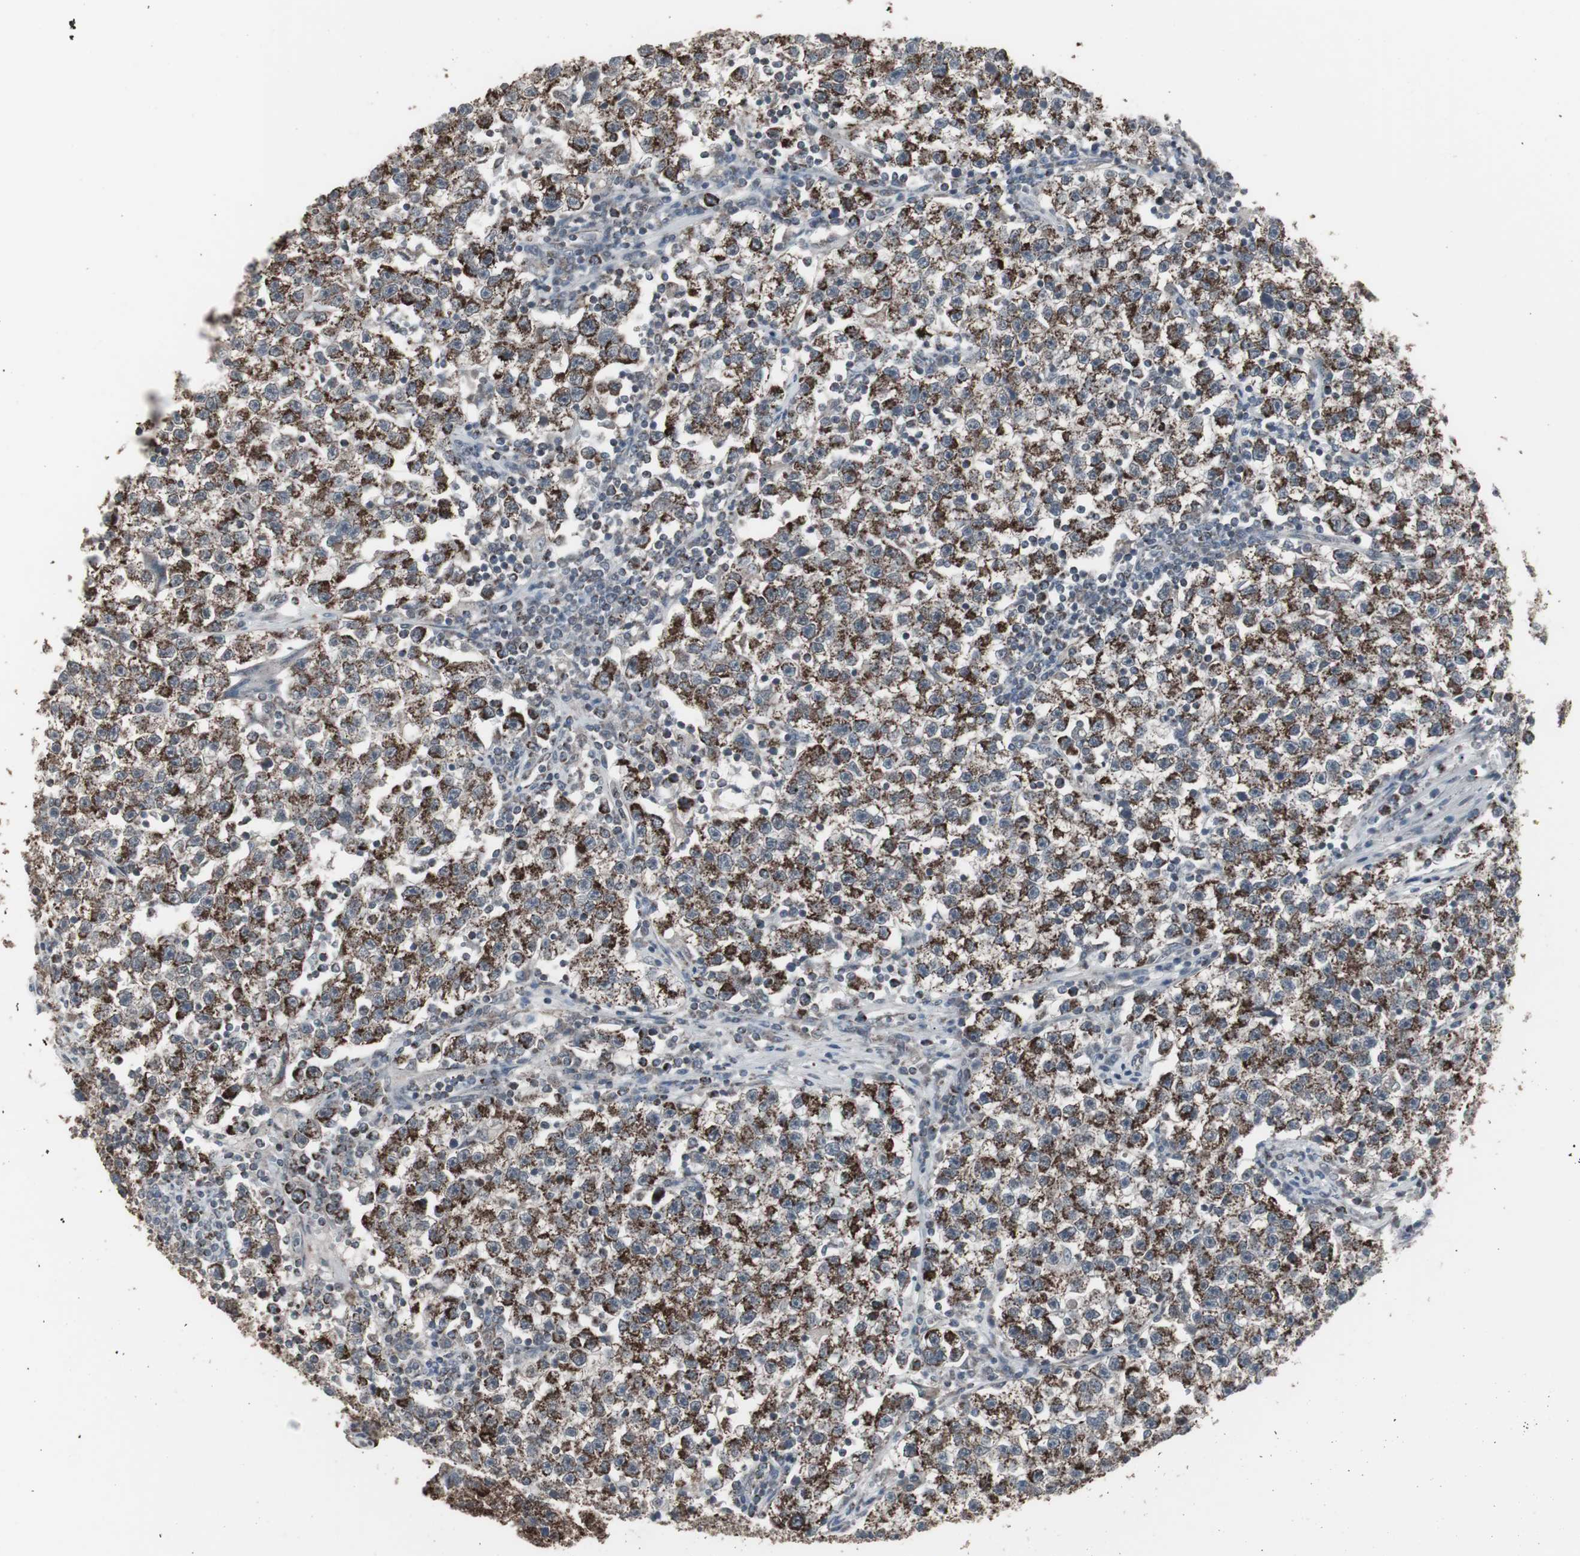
{"staining": {"intensity": "moderate", "quantity": ">75%", "location": "cytoplasmic/membranous"}, "tissue": "testis cancer", "cell_type": "Tumor cells", "image_type": "cancer", "snomed": [{"axis": "morphology", "description": "Seminoma, NOS"}, {"axis": "topography", "description": "Testis"}], "caption": "Testis cancer (seminoma) stained with immunohistochemistry shows moderate cytoplasmic/membranous staining in approximately >75% of tumor cells.", "gene": "RXRA", "patient": {"sex": "male", "age": 22}}